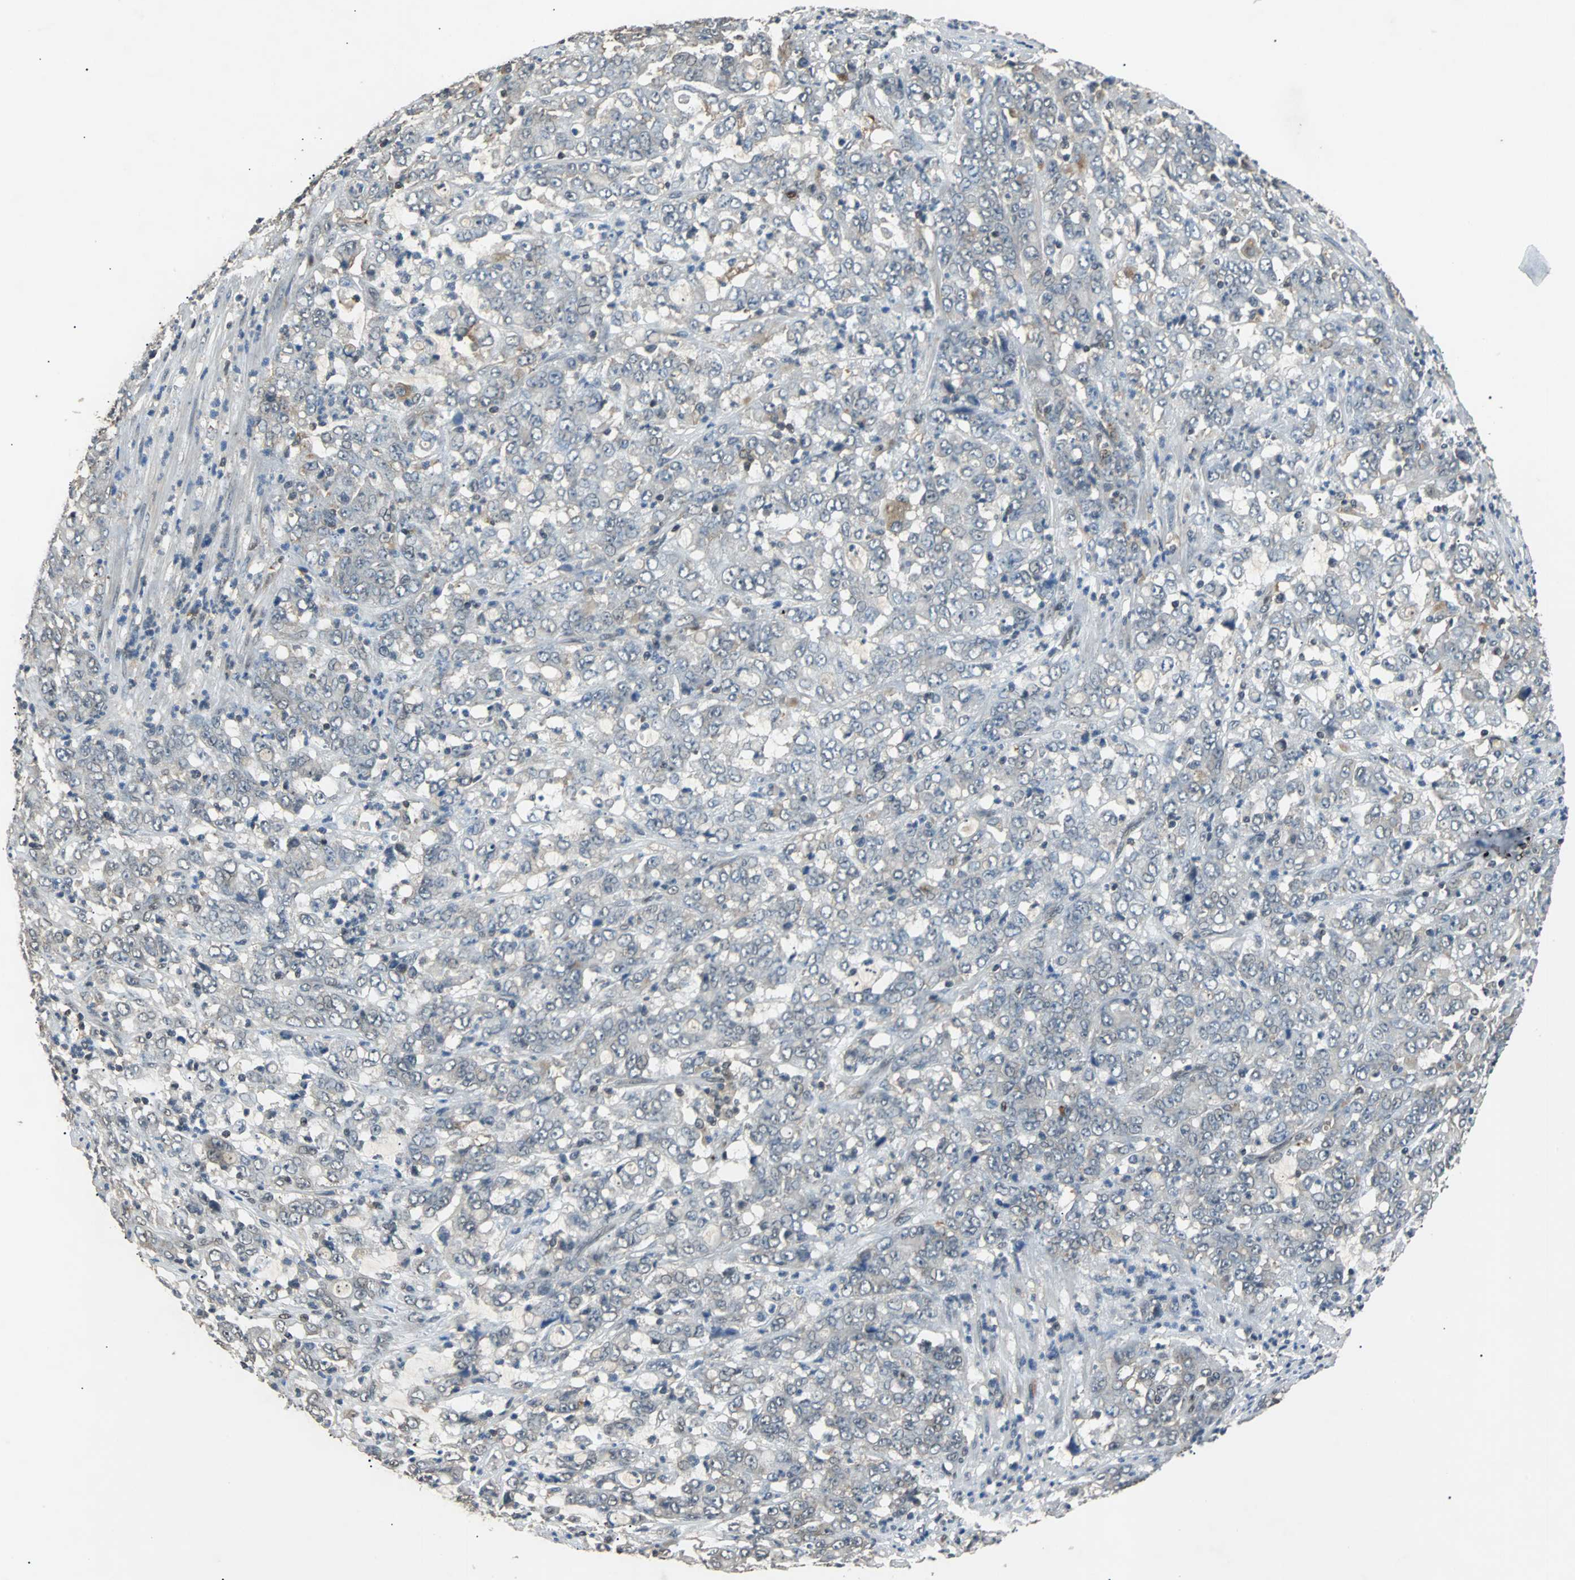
{"staining": {"intensity": "moderate", "quantity": "<25%", "location": "cytoplasmic/membranous"}, "tissue": "stomach cancer", "cell_type": "Tumor cells", "image_type": "cancer", "snomed": [{"axis": "morphology", "description": "Adenocarcinoma, NOS"}, {"axis": "topography", "description": "Stomach, lower"}], "caption": "Stomach adenocarcinoma tissue shows moderate cytoplasmic/membranous expression in about <25% of tumor cells, visualized by immunohistochemistry. (Brightfield microscopy of DAB IHC at high magnification).", "gene": "PHC1", "patient": {"sex": "female", "age": 71}}